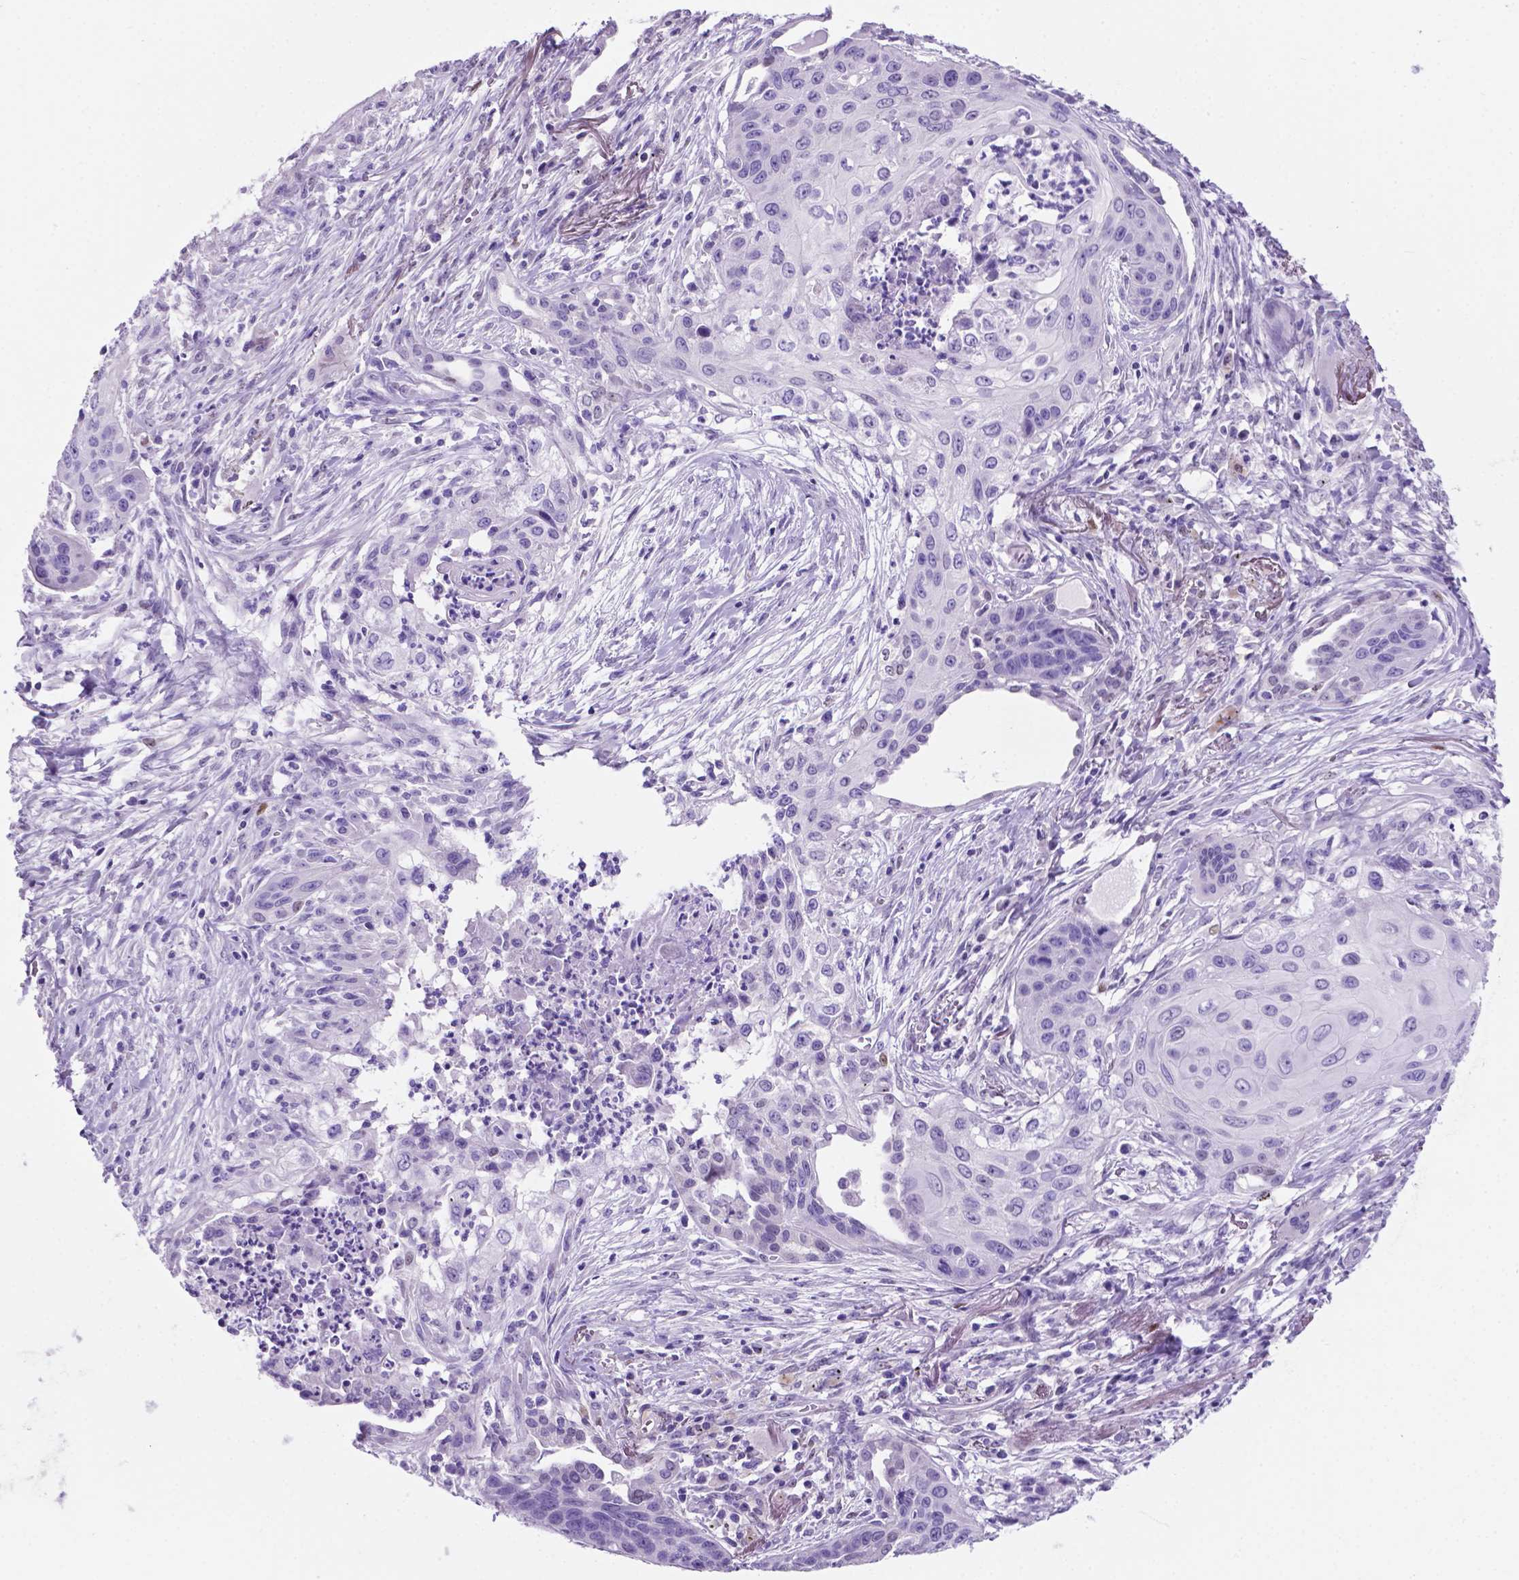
{"staining": {"intensity": "negative", "quantity": "none", "location": "none"}, "tissue": "lung cancer", "cell_type": "Tumor cells", "image_type": "cancer", "snomed": [{"axis": "morphology", "description": "Squamous cell carcinoma, NOS"}, {"axis": "topography", "description": "Lung"}], "caption": "Immunohistochemistry (IHC) image of neoplastic tissue: human lung cancer (squamous cell carcinoma) stained with DAB (3,3'-diaminobenzidine) demonstrates no significant protein positivity in tumor cells. Nuclei are stained in blue.", "gene": "TMEM210", "patient": {"sex": "male", "age": 71}}